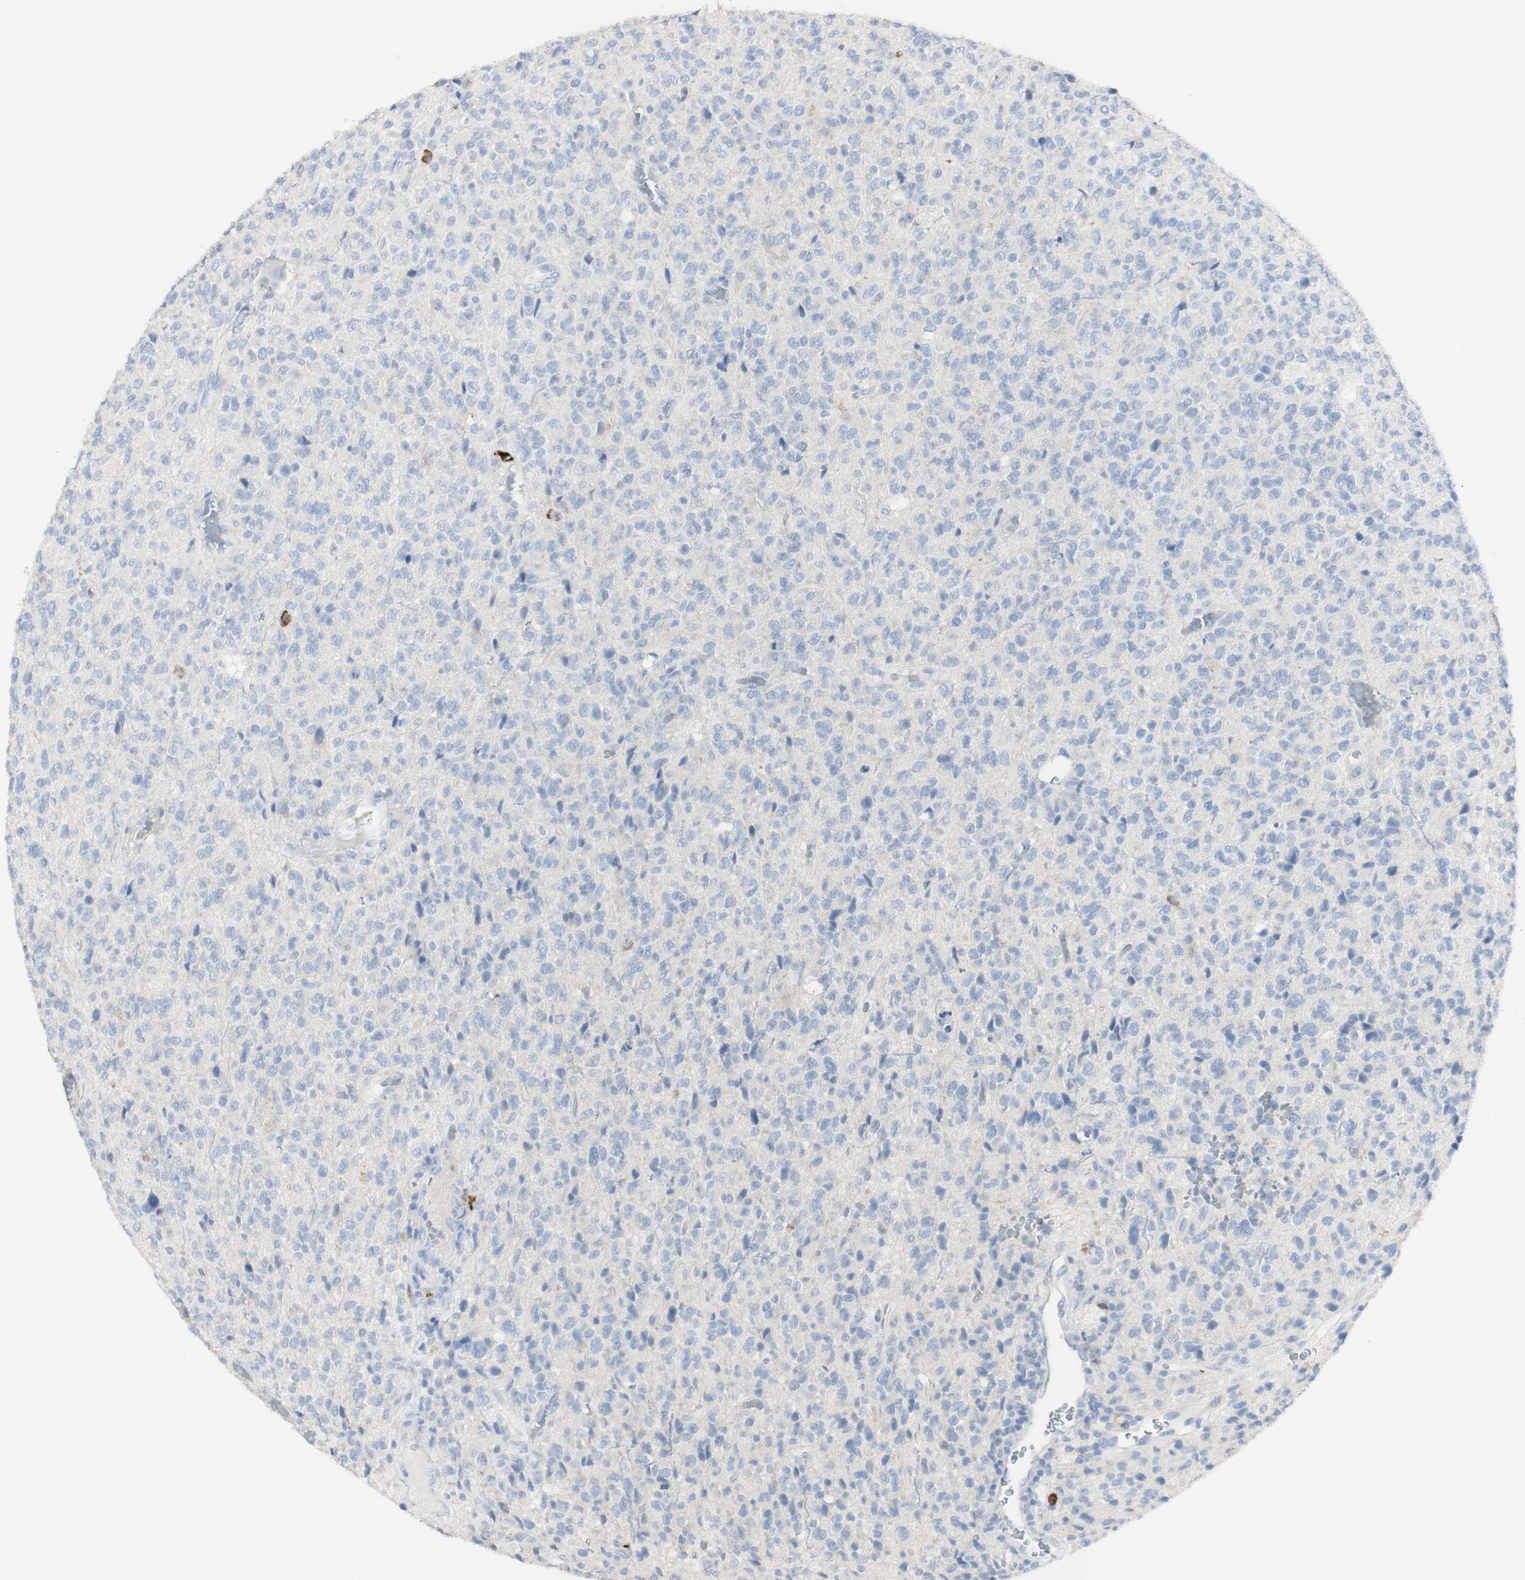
{"staining": {"intensity": "negative", "quantity": "none", "location": "none"}, "tissue": "glioma", "cell_type": "Tumor cells", "image_type": "cancer", "snomed": [{"axis": "morphology", "description": "Glioma, malignant, High grade"}, {"axis": "topography", "description": "pancreas cauda"}], "caption": "Protein analysis of high-grade glioma (malignant) exhibits no significant expression in tumor cells.", "gene": "CD207", "patient": {"sex": "male", "age": 60}}